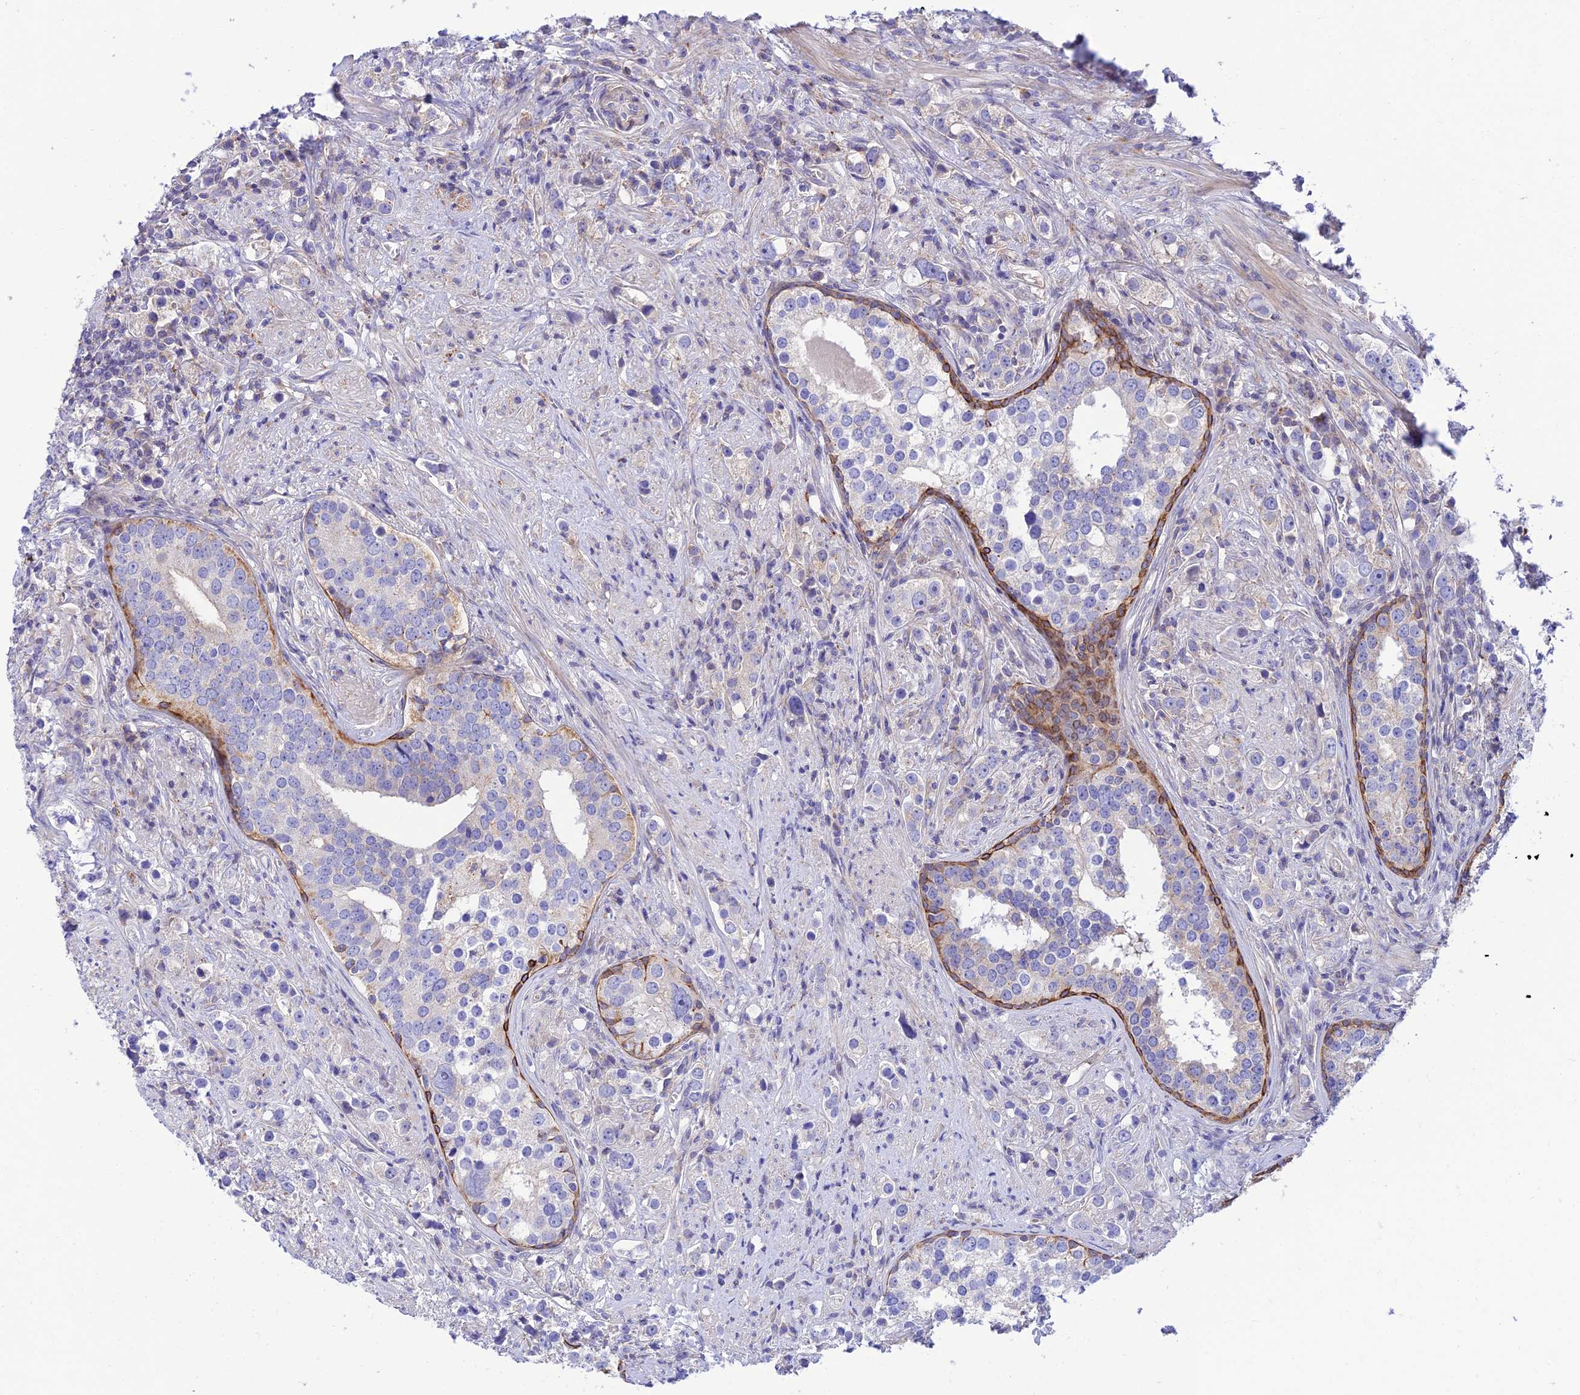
{"staining": {"intensity": "negative", "quantity": "none", "location": "none"}, "tissue": "prostate cancer", "cell_type": "Tumor cells", "image_type": "cancer", "snomed": [{"axis": "morphology", "description": "Adenocarcinoma, High grade"}, {"axis": "topography", "description": "Prostate"}], "caption": "Tumor cells show no significant staining in prostate cancer (high-grade adenocarcinoma).", "gene": "CCDC157", "patient": {"sex": "male", "age": 71}}